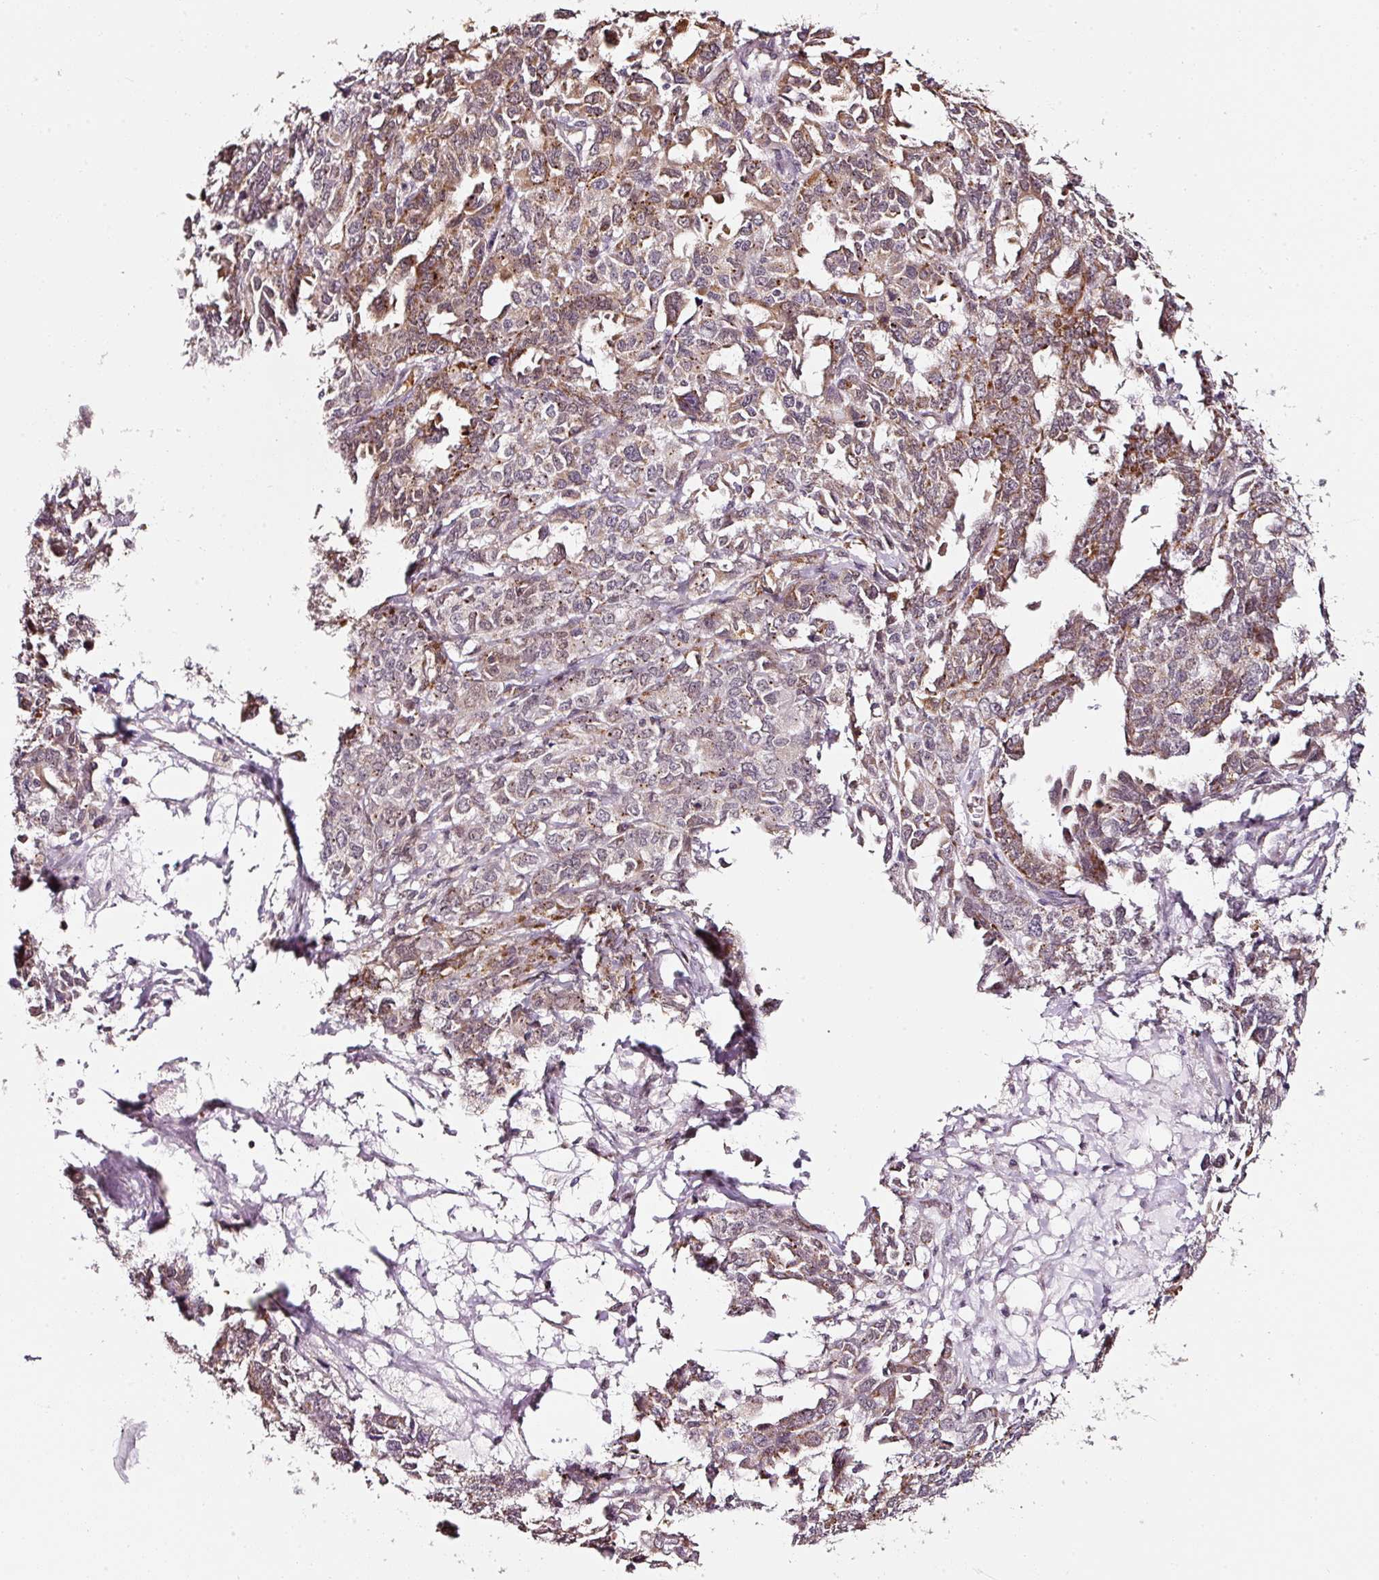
{"staining": {"intensity": "moderate", "quantity": "25%-75%", "location": "cytoplasmic/membranous"}, "tissue": "ovarian cancer", "cell_type": "Tumor cells", "image_type": "cancer", "snomed": [{"axis": "morphology", "description": "Adenocarcinoma, NOS"}, {"axis": "morphology", "description": "Carcinoma, endometroid"}, {"axis": "topography", "description": "Ovary"}], "caption": "Immunohistochemistry photomicrograph of neoplastic tissue: human ovarian cancer (adenocarcinoma) stained using immunohistochemistry shows medium levels of moderate protein expression localized specifically in the cytoplasmic/membranous of tumor cells, appearing as a cytoplasmic/membranous brown color.", "gene": "ZNF460", "patient": {"sex": "female", "age": 72}}